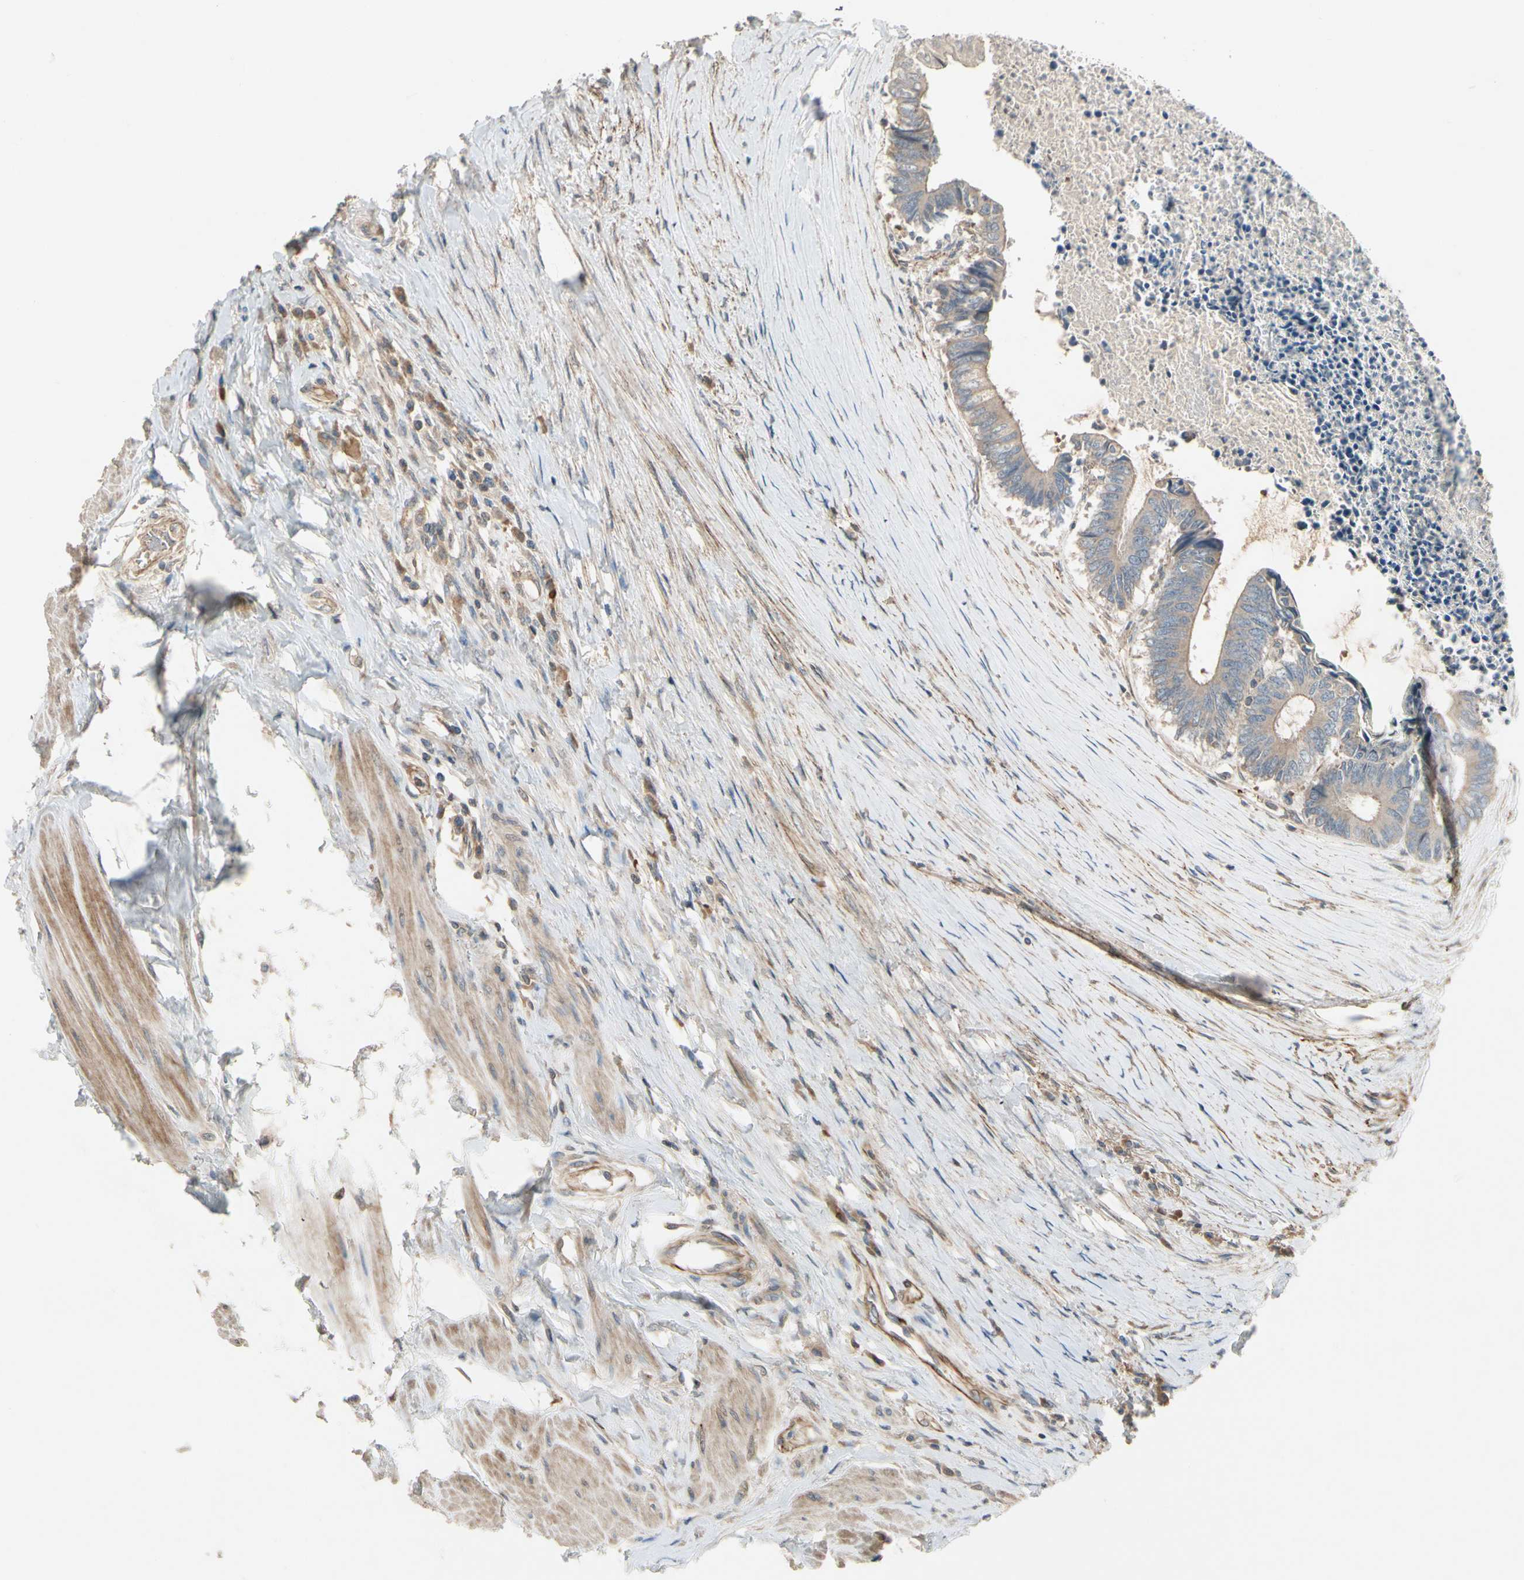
{"staining": {"intensity": "weak", "quantity": ">75%", "location": "cytoplasmic/membranous"}, "tissue": "colorectal cancer", "cell_type": "Tumor cells", "image_type": "cancer", "snomed": [{"axis": "morphology", "description": "Adenocarcinoma, NOS"}, {"axis": "topography", "description": "Rectum"}], "caption": "Tumor cells exhibit low levels of weak cytoplasmic/membranous positivity in approximately >75% of cells in adenocarcinoma (colorectal).", "gene": "PPP3CB", "patient": {"sex": "male", "age": 63}}